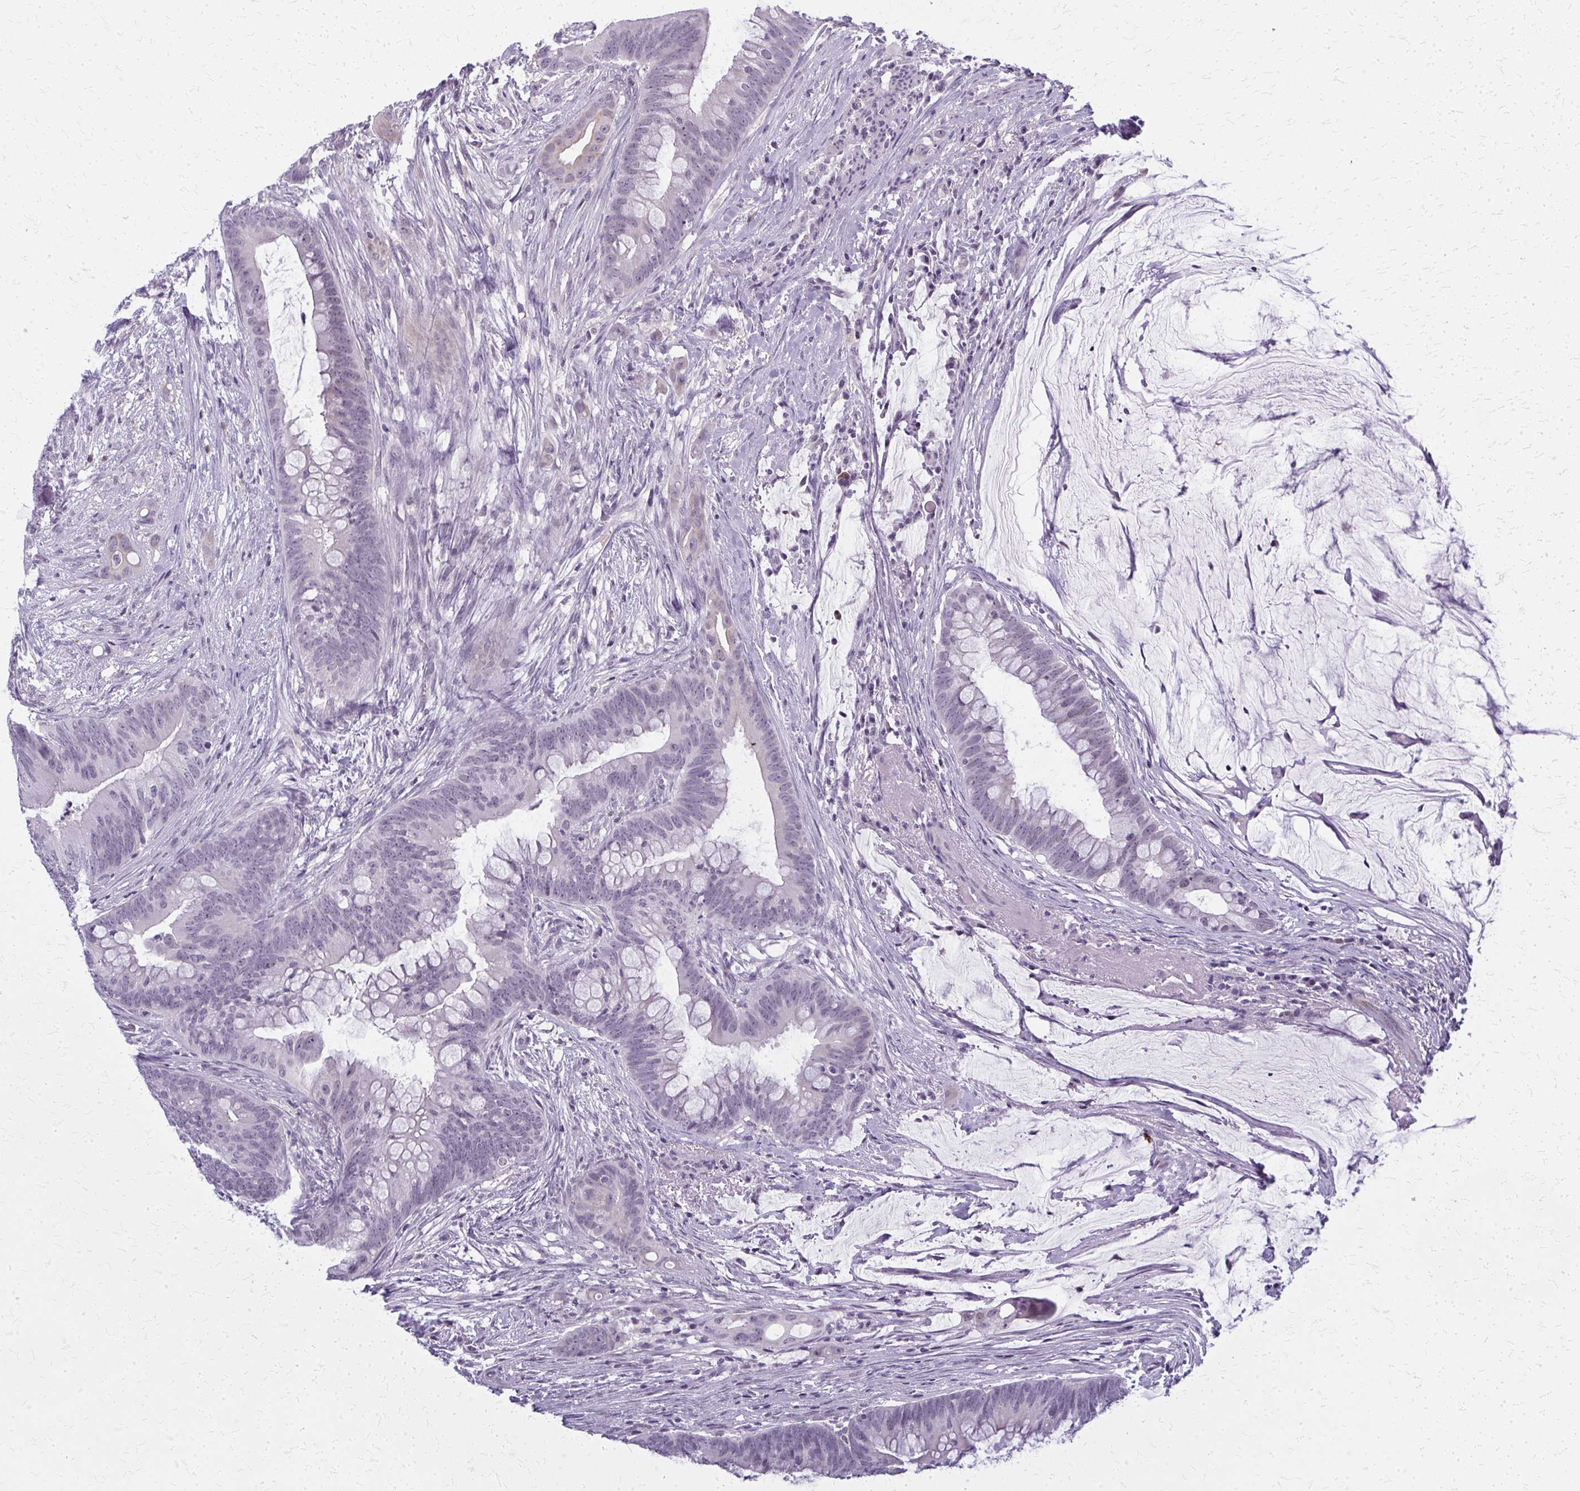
{"staining": {"intensity": "negative", "quantity": "none", "location": "none"}, "tissue": "colorectal cancer", "cell_type": "Tumor cells", "image_type": "cancer", "snomed": [{"axis": "morphology", "description": "Adenocarcinoma, NOS"}, {"axis": "topography", "description": "Colon"}], "caption": "DAB (3,3'-diaminobenzidine) immunohistochemical staining of human colorectal cancer displays no significant staining in tumor cells. (Stains: DAB (3,3'-diaminobenzidine) immunohistochemistry (IHC) with hematoxylin counter stain, Microscopy: brightfield microscopy at high magnification).", "gene": "CASQ2", "patient": {"sex": "male", "age": 62}}